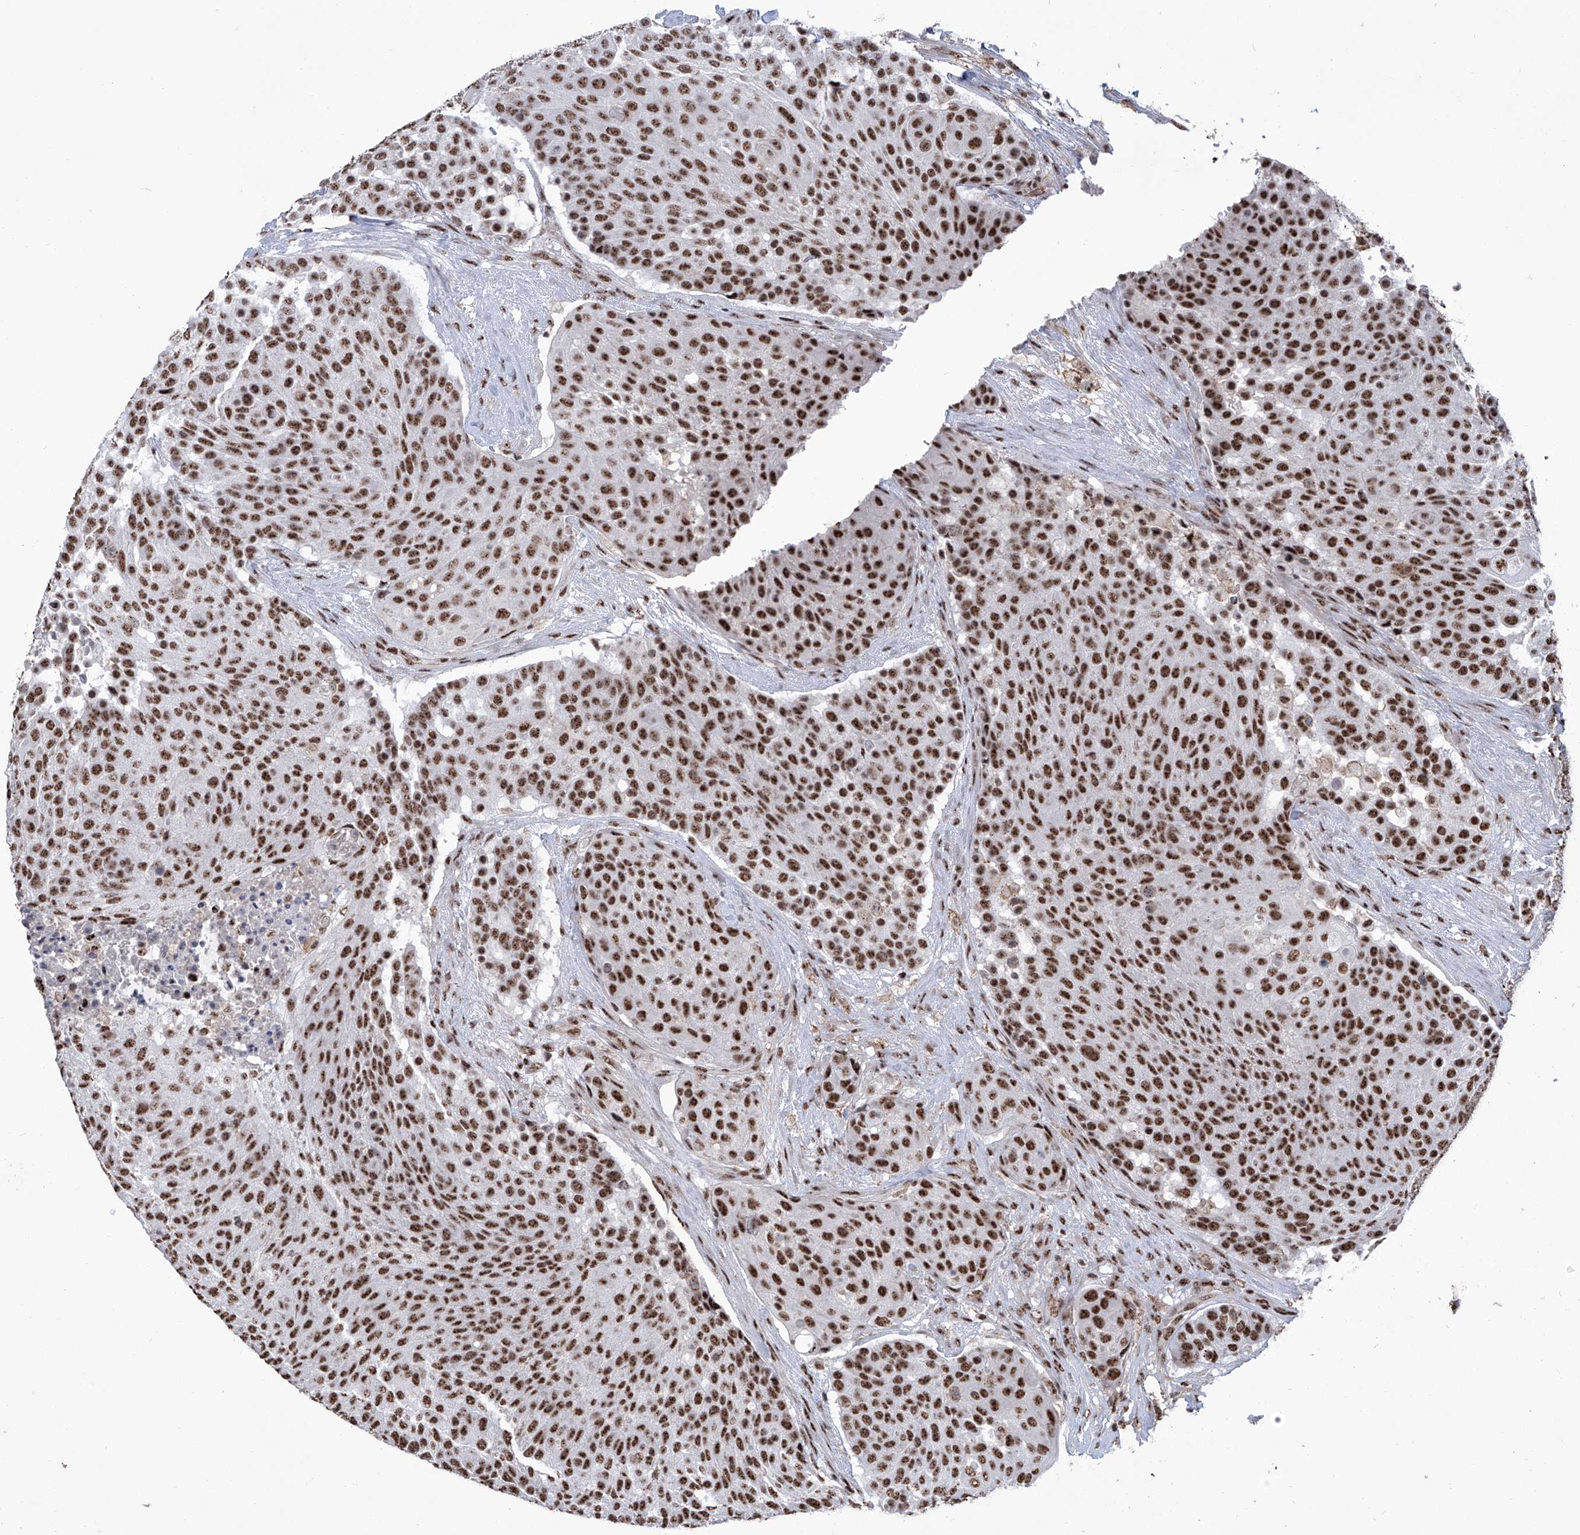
{"staining": {"intensity": "strong", "quantity": ">75%", "location": "nuclear"}, "tissue": "urothelial cancer", "cell_type": "Tumor cells", "image_type": "cancer", "snomed": [{"axis": "morphology", "description": "Urothelial carcinoma, High grade"}, {"axis": "topography", "description": "Urinary bladder"}], "caption": "Immunohistochemical staining of human urothelial cancer displays high levels of strong nuclear protein expression in about >75% of tumor cells. (brown staining indicates protein expression, while blue staining denotes nuclei).", "gene": "FBXL4", "patient": {"sex": "female", "age": 63}}